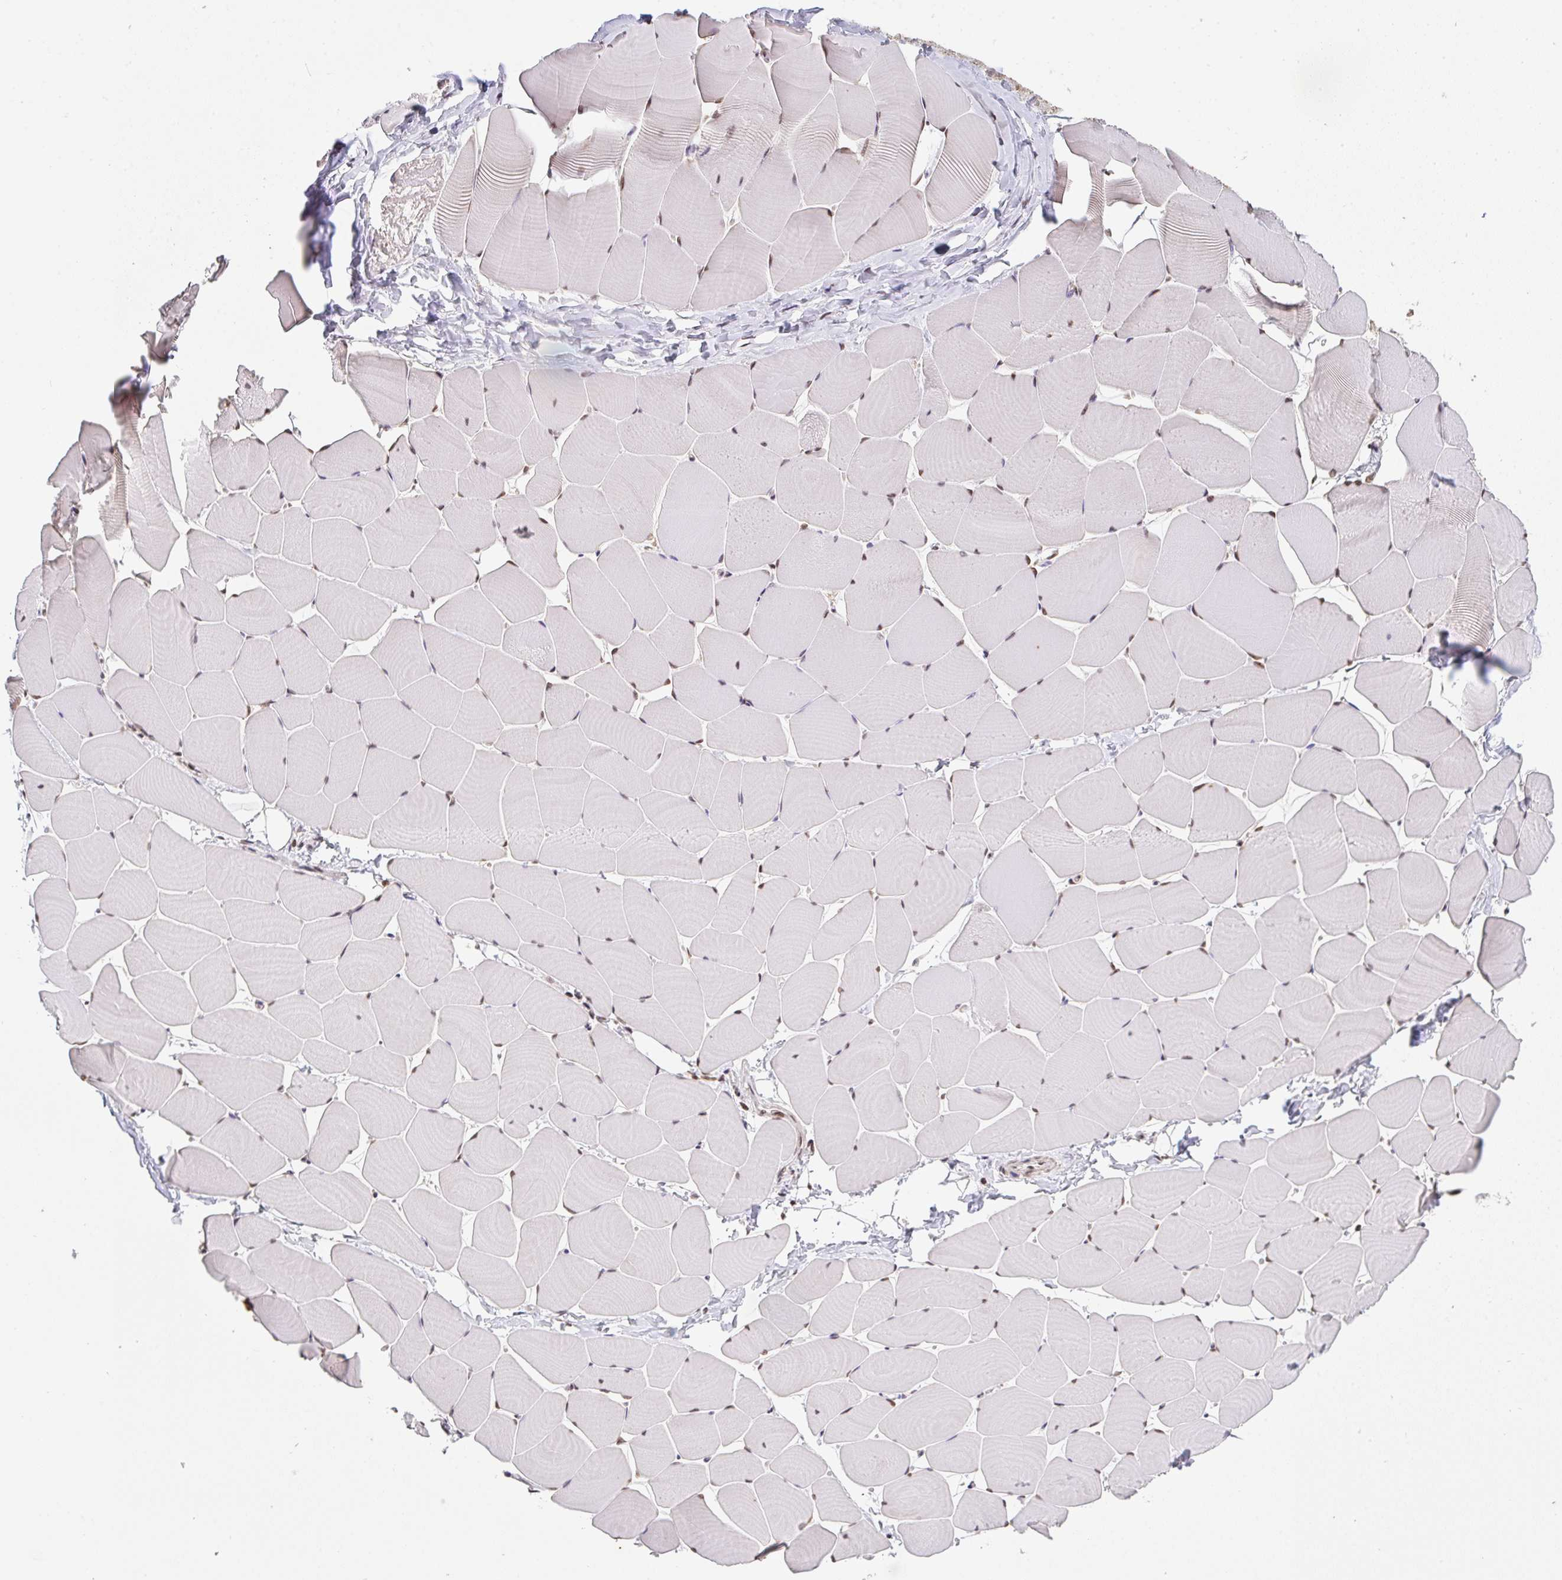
{"staining": {"intensity": "weak", "quantity": "25%-75%", "location": "nuclear"}, "tissue": "skeletal muscle", "cell_type": "Myocytes", "image_type": "normal", "snomed": [{"axis": "morphology", "description": "Normal tissue, NOS"}, {"axis": "topography", "description": "Skeletal muscle"}], "caption": "An image of human skeletal muscle stained for a protein reveals weak nuclear brown staining in myocytes. (Brightfield microscopy of DAB IHC at high magnification).", "gene": "DKC1", "patient": {"sex": "male", "age": 25}}